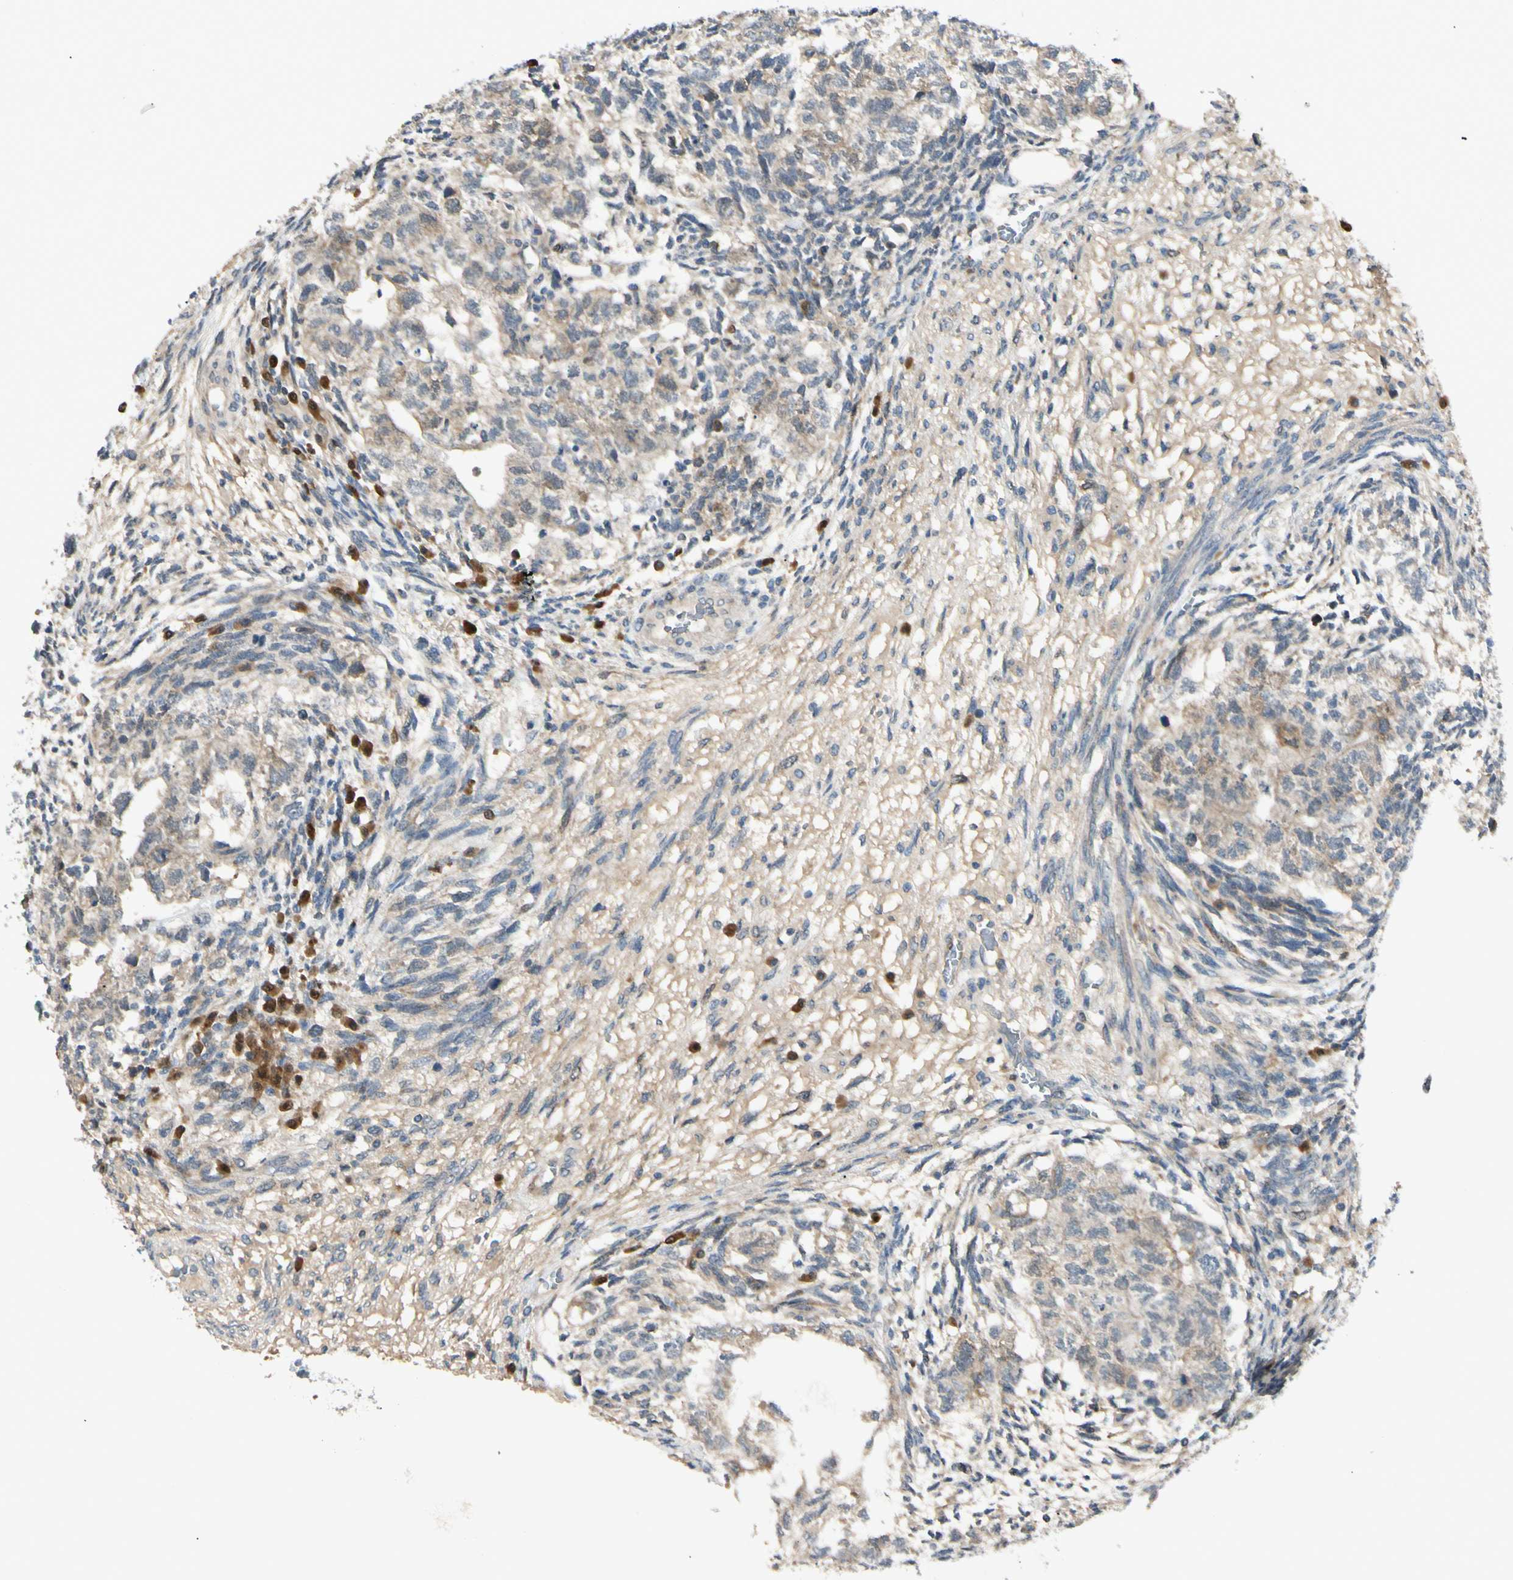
{"staining": {"intensity": "weak", "quantity": ">75%", "location": "cytoplasmic/membranous"}, "tissue": "testis cancer", "cell_type": "Tumor cells", "image_type": "cancer", "snomed": [{"axis": "morphology", "description": "Normal tissue, NOS"}, {"axis": "morphology", "description": "Carcinoma, Embryonal, NOS"}, {"axis": "topography", "description": "Testis"}], "caption": "Testis cancer (embryonal carcinoma) stained for a protein (brown) demonstrates weak cytoplasmic/membranous positive staining in about >75% of tumor cells.", "gene": "PTTG1", "patient": {"sex": "male", "age": 36}}